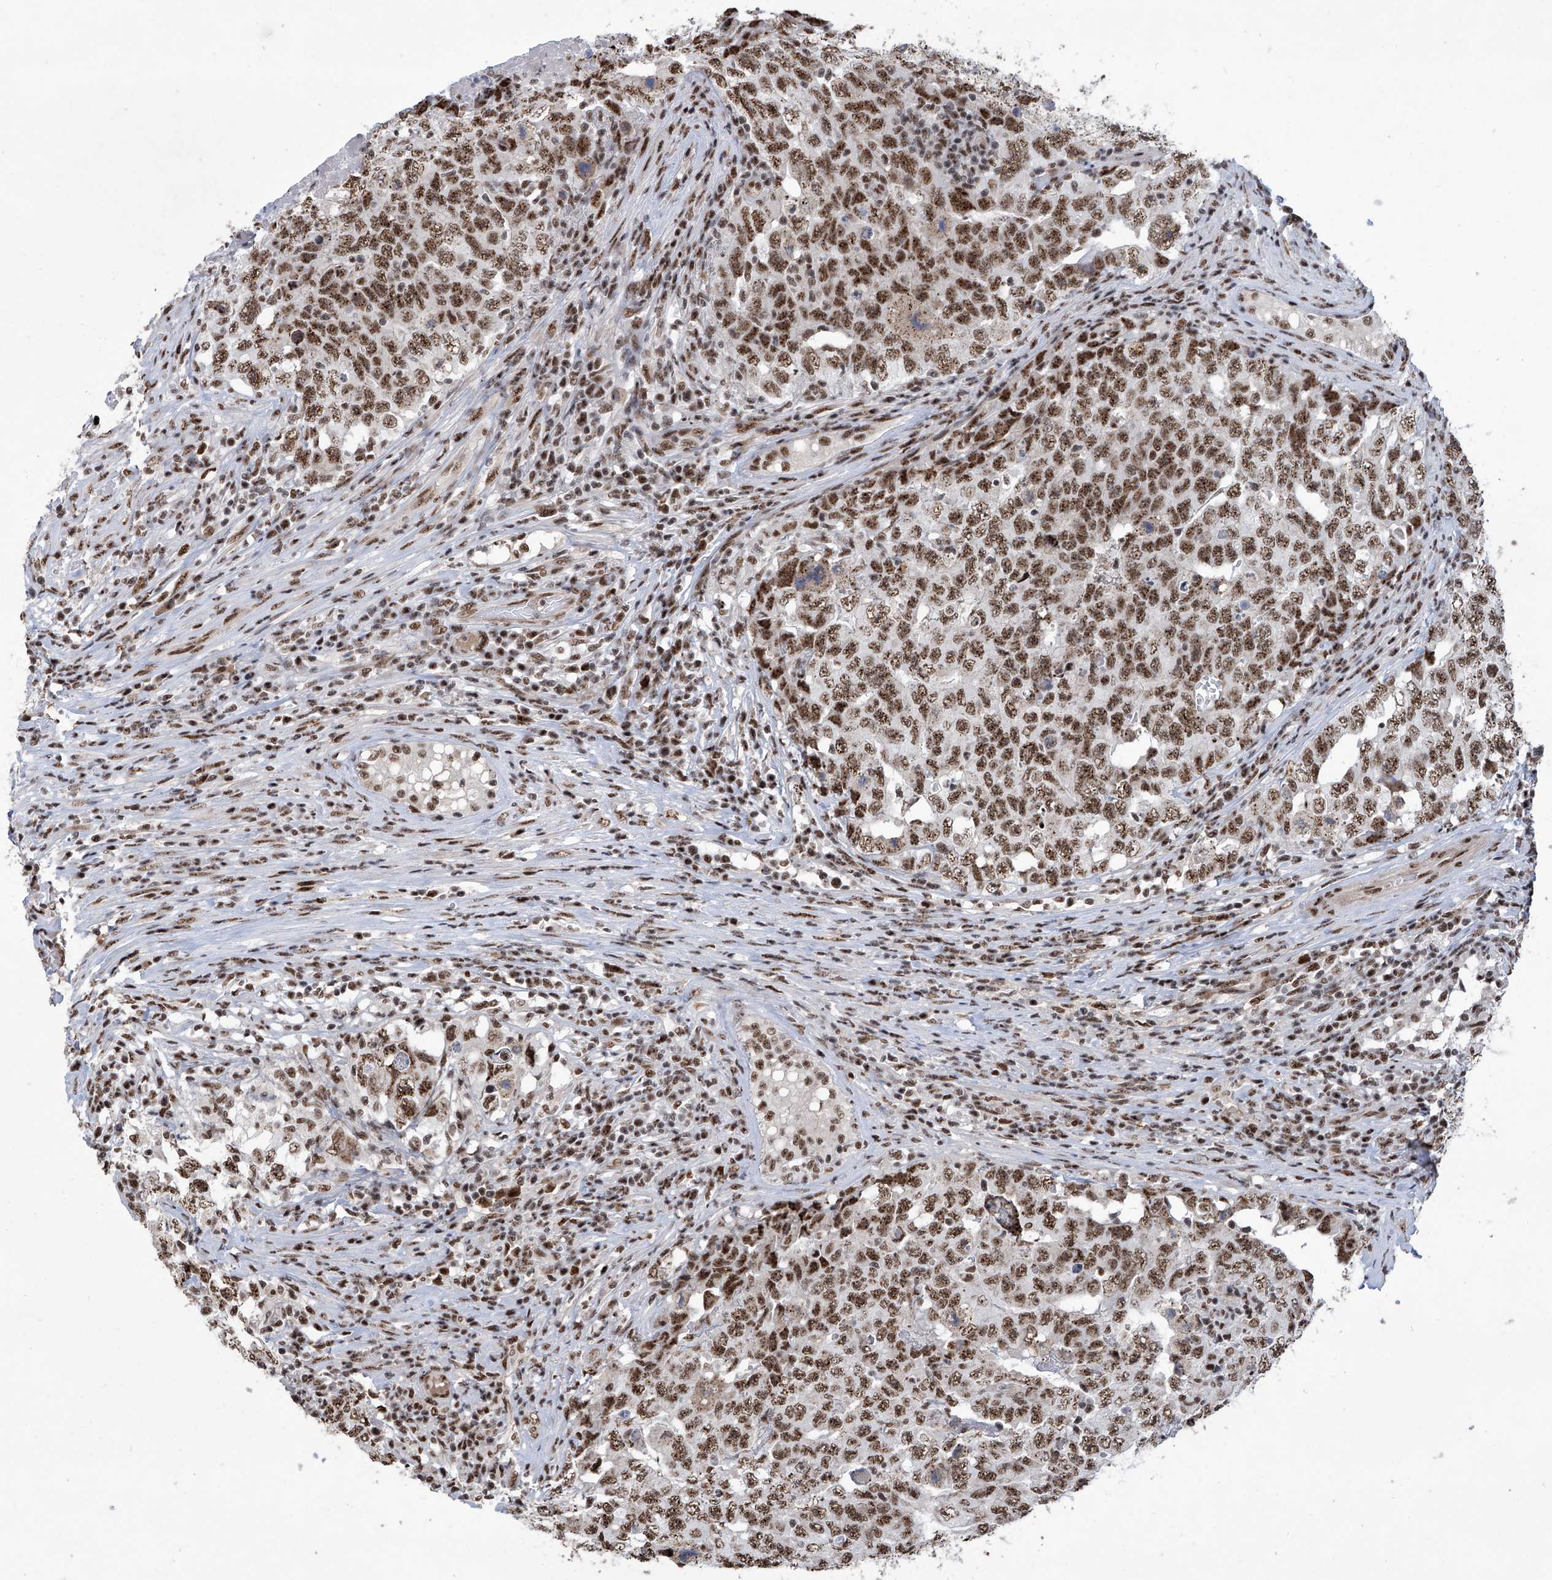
{"staining": {"intensity": "strong", "quantity": ">75%", "location": "nuclear"}, "tissue": "testis cancer", "cell_type": "Tumor cells", "image_type": "cancer", "snomed": [{"axis": "morphology", "description": "Carcinoma, Embryonal, NOS"}, {"axis": "topography", "description": "Testis"}], "caption": "Testis cancer (embryonal carcinoma) stained for a protein (brown) demonstrates strong nuclear positive staining in about >75% of tumor cells.", "gene": "FBXL4", "patient": {"sex": "male", "age": 26}}